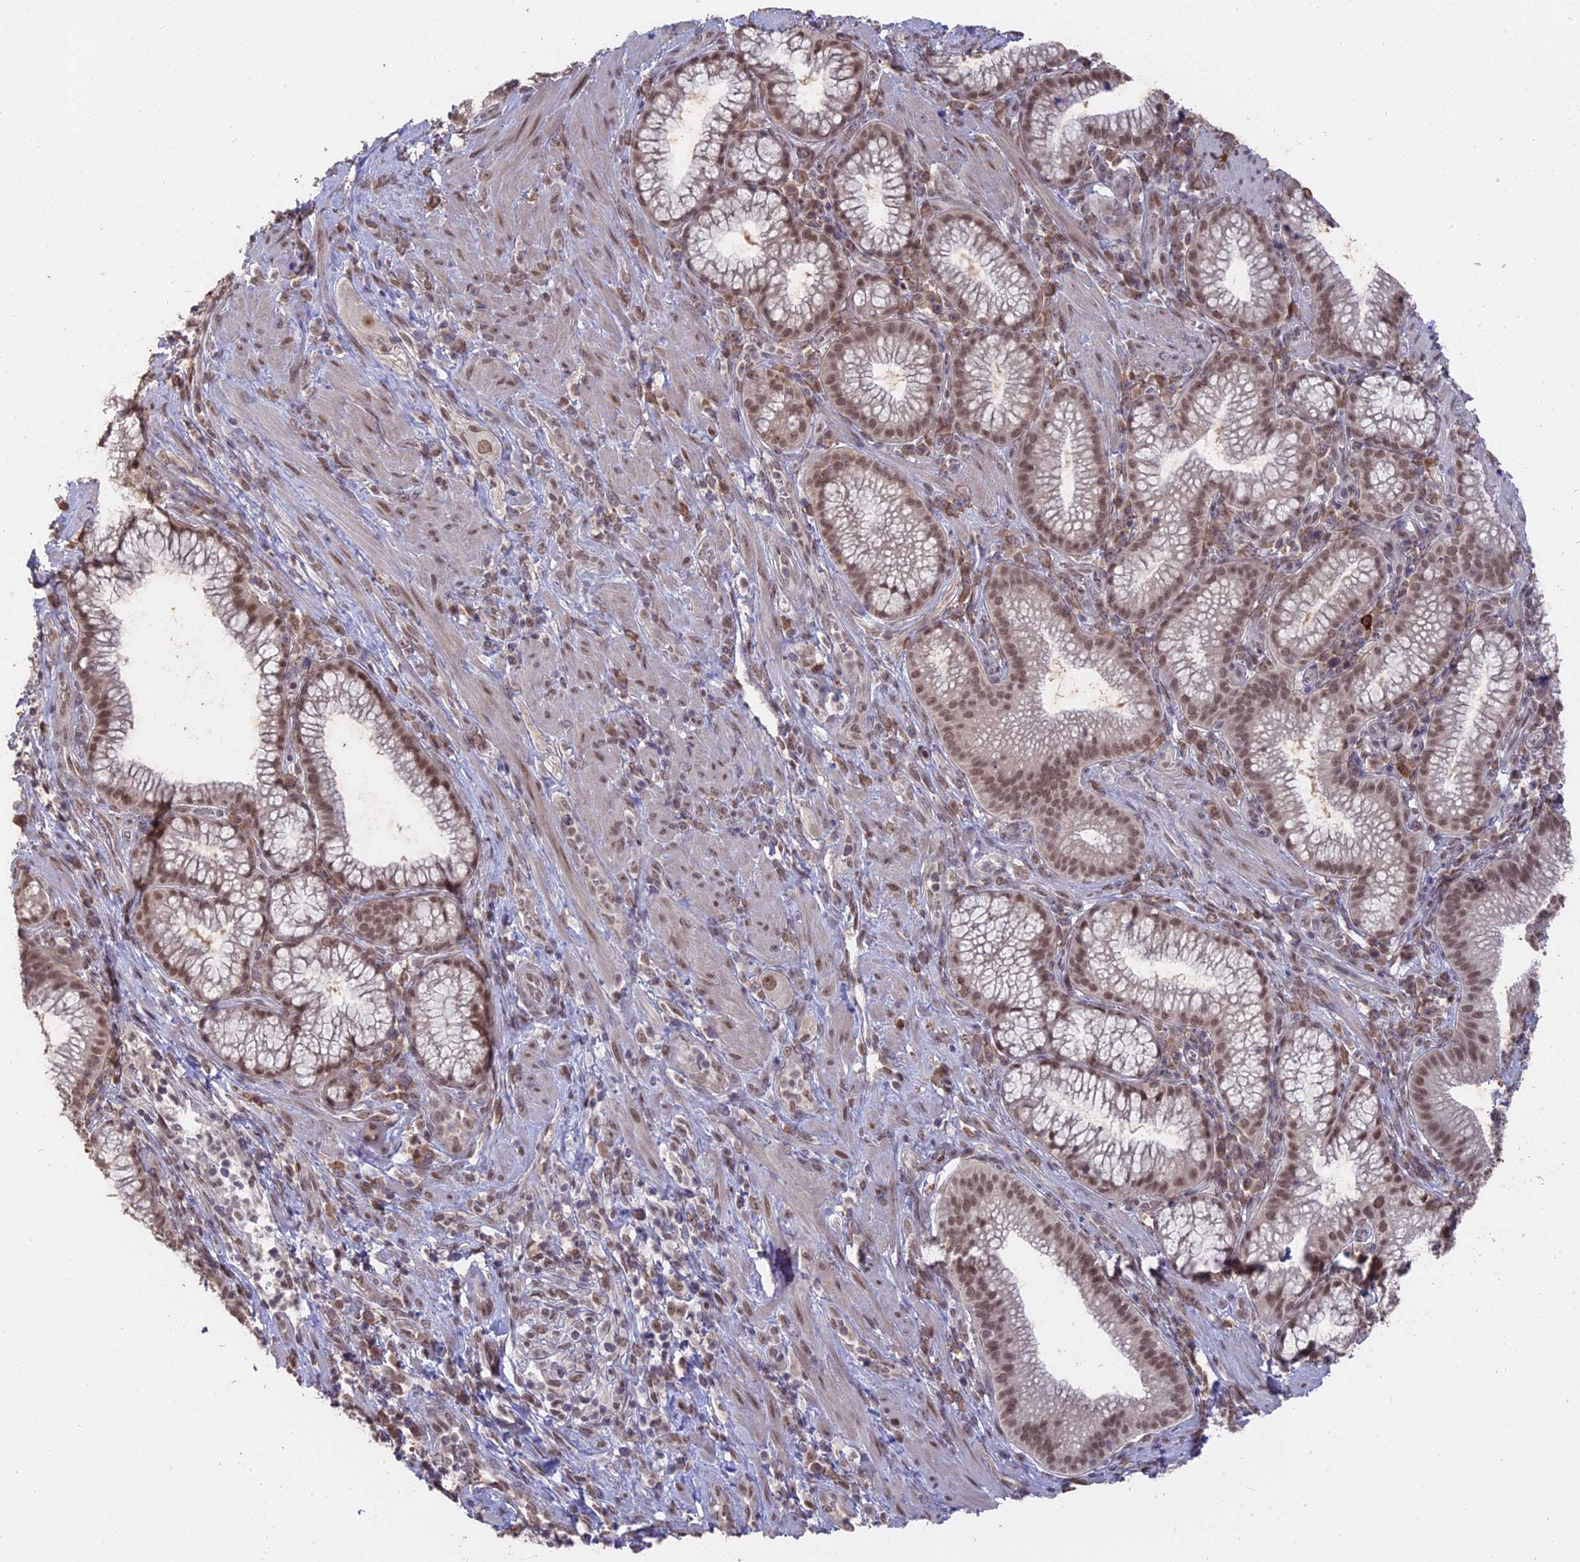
{"staining": {"intensity": "moderate", "quantity": ">75%", "location": "nuclear"}, "tissue": "pancreatic cancer", "cell_type": "Tumor cells", "image_type": "cancer", "snomed": [{"axis": "morphology", "description": "Adenocarcinoma, NOS"}, {"axis": "topography", "description": "Pancreas"}], "caption": "Human pancreatic cancer (adenocarcinoma) stained with a protein marker shows moderate staining in tumor cells.", "gene": "NR1H3", "patient": {"sex": "male", "age": 72}}